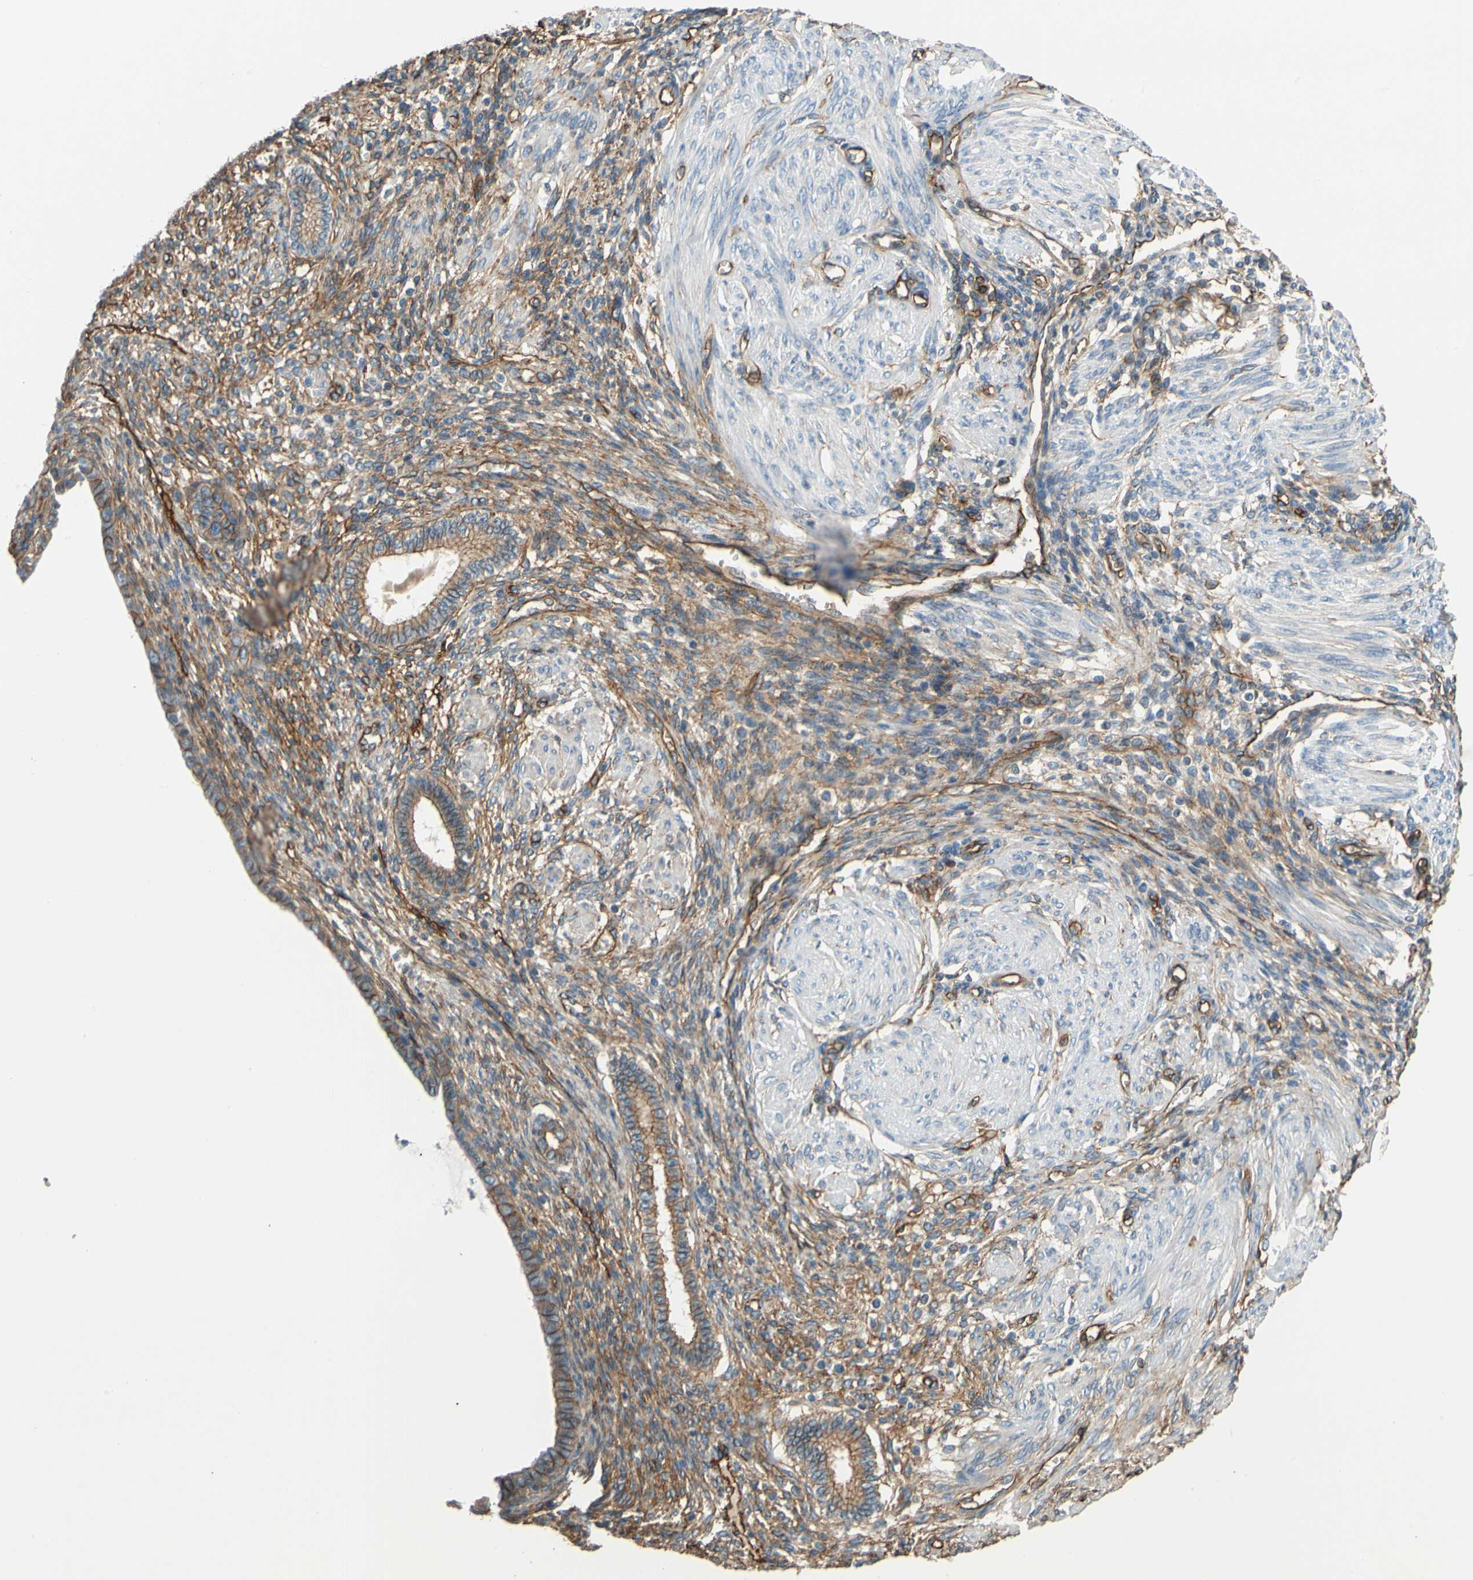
{"staining": {"intensity": "moderate", "quantity": ">75%", "location": "cytoplasmic/membranous"}, "tissue": "endometrium", "cell_type": "Cells in endometrial stroma", "image_type": "normal", "snomed": [{"axis": "morphology", "description": "Normal tissue, NOS"}, {"axis": "topography", "description": "Endometrium"}], "caption": "The image displays a brown stain indicating the presence of a protein in the cytoplasmic/membranous of cells in endometrial stroma in endometrium. The protein of interest is stained brown, and the nuclei are stained in blue (DAB (3,3'-diaminobenzidine) IHC with brightfield microscopy, high magnification).", "gene": "SPTAN1", "patient": {"sex": "female", "age": 72}}